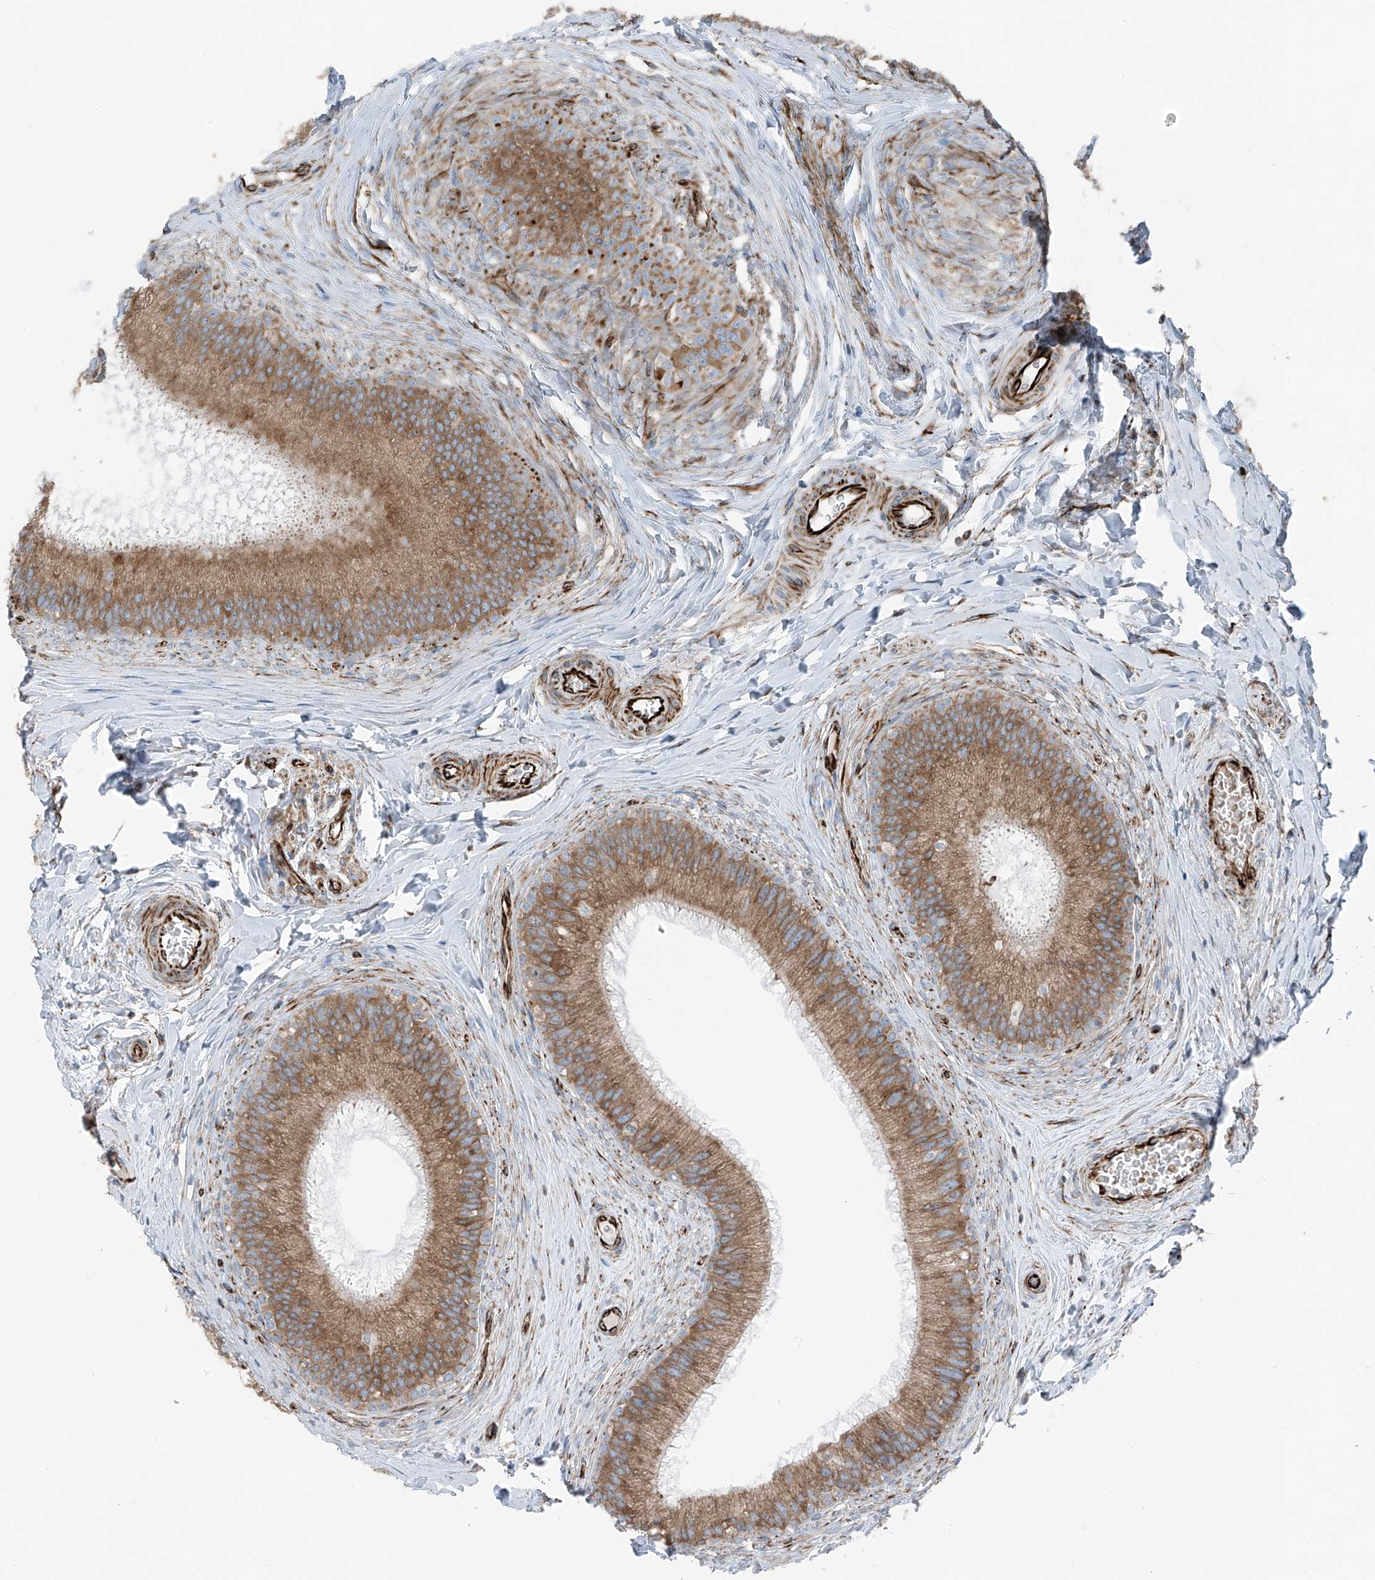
{"staining": {"intensity": "moderate", "quantity": ">75%", "location": "cytoplasmic/membranous"}, "tissue": "epididymis", "cell_type": "Glandular cells", "image_type": "normal", "snomed": [{"axis": "morphology", "description": "Normal tissue, NOS"}, {"axis": "topography", "description": "Epididymis"}], "caption": "IHC (DAB (3,3'-diaminobenzidine)) staining of normal epididymis displays moderate cytoplasmic/membranous protein expression in about >75% of glandular cells.", "gene": "ERLEC1", "patient": {"sex": "male", "age": 27}}